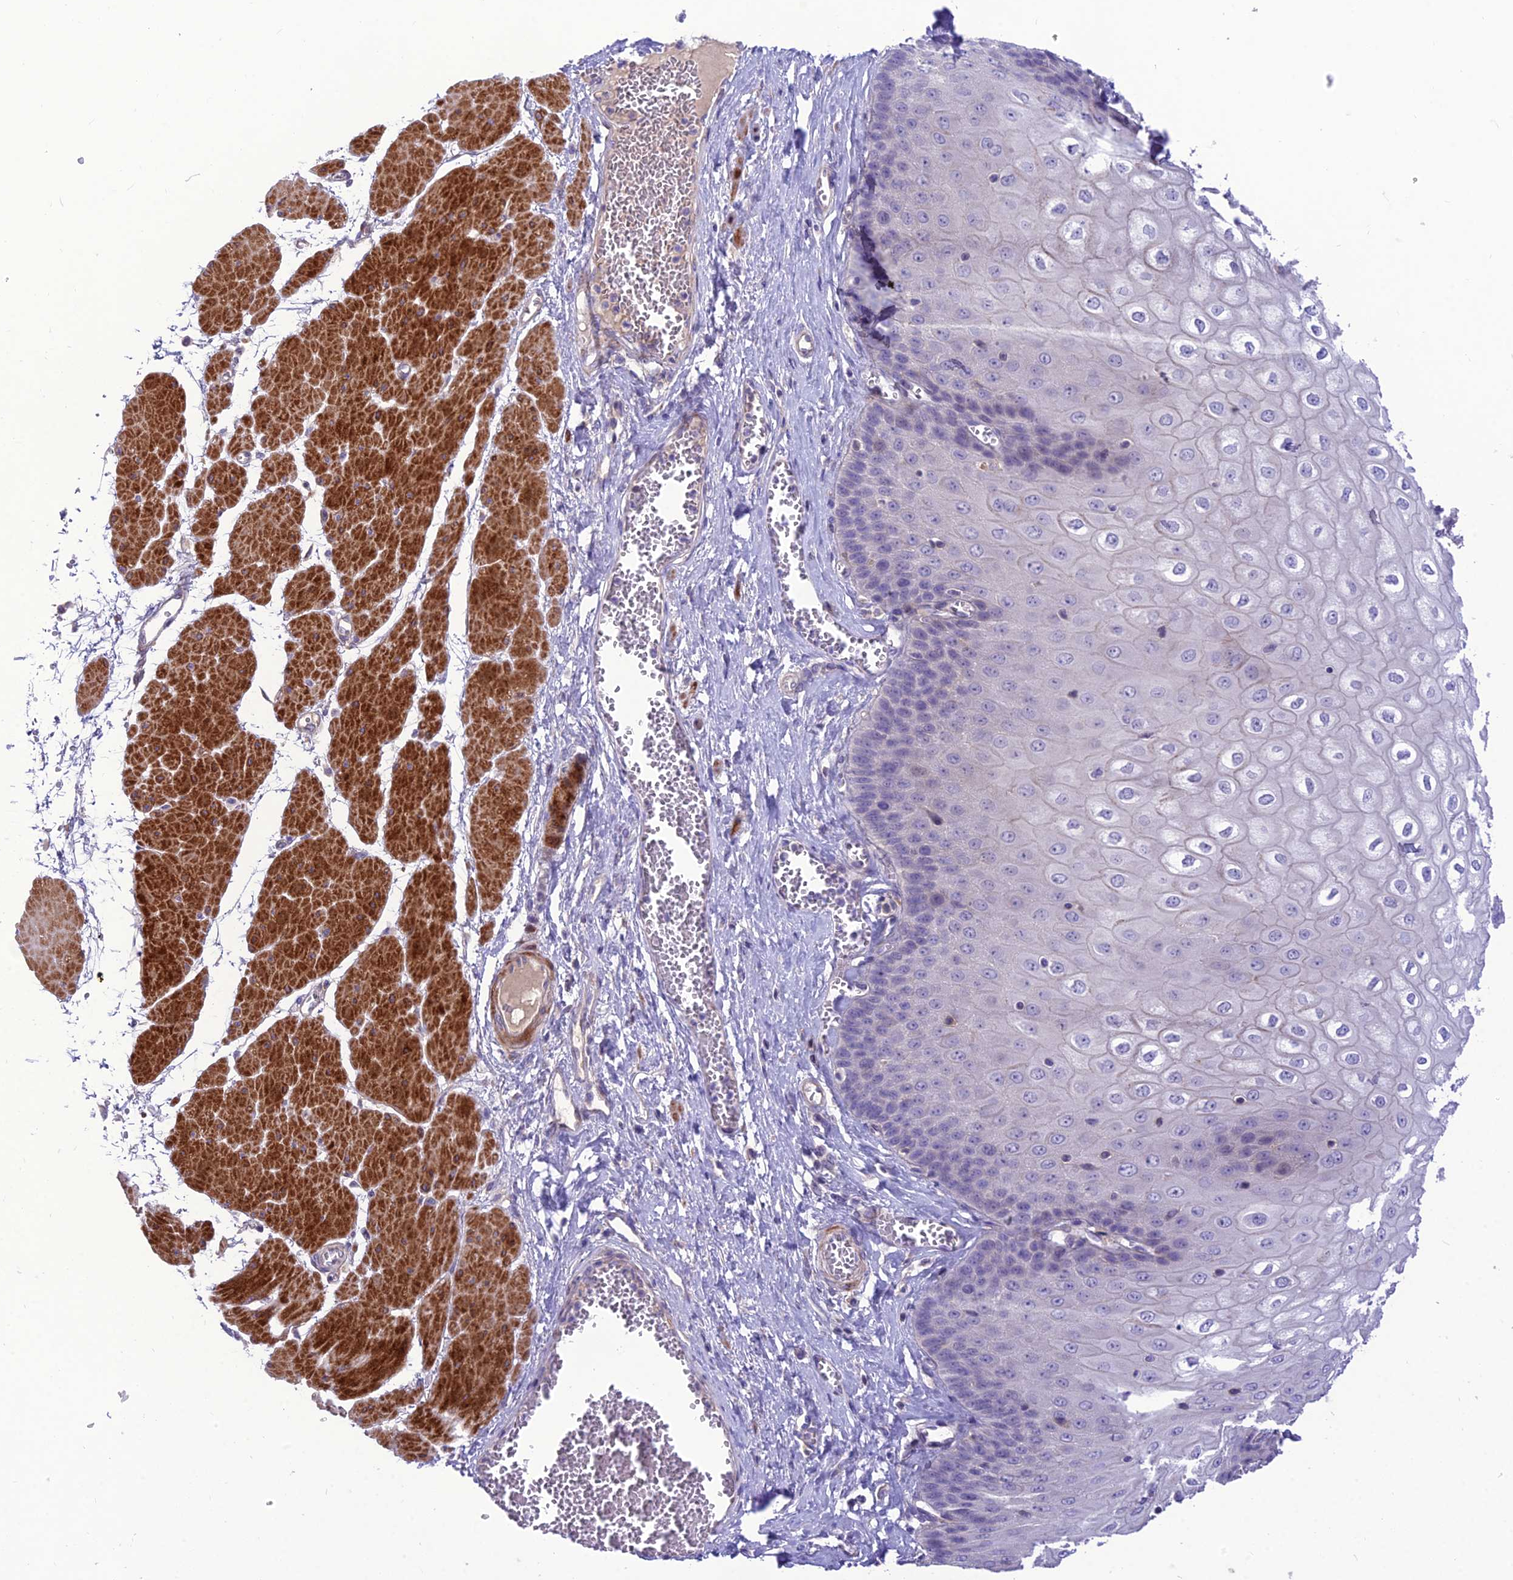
{"staining": {"intensity": "negative", "quantity": "none", "location": "none"}, "tissue": "esophagus", "cell_type": "Squamous epithelial cells", "image_type": "normal", "snomed": [{"axis": "morphology", "description": "Normal tissue, NOS"}, {"axis": "topography", "description": "Esophagus"}], "caption": "High power microscopy micrograph of an immunohistochemistry (IHC) image of normal esophagus, revealing no significant staining in squamous epithelial cells.", "gene": "TEKT3", "patient": {"sex": "male", "age": 60}}